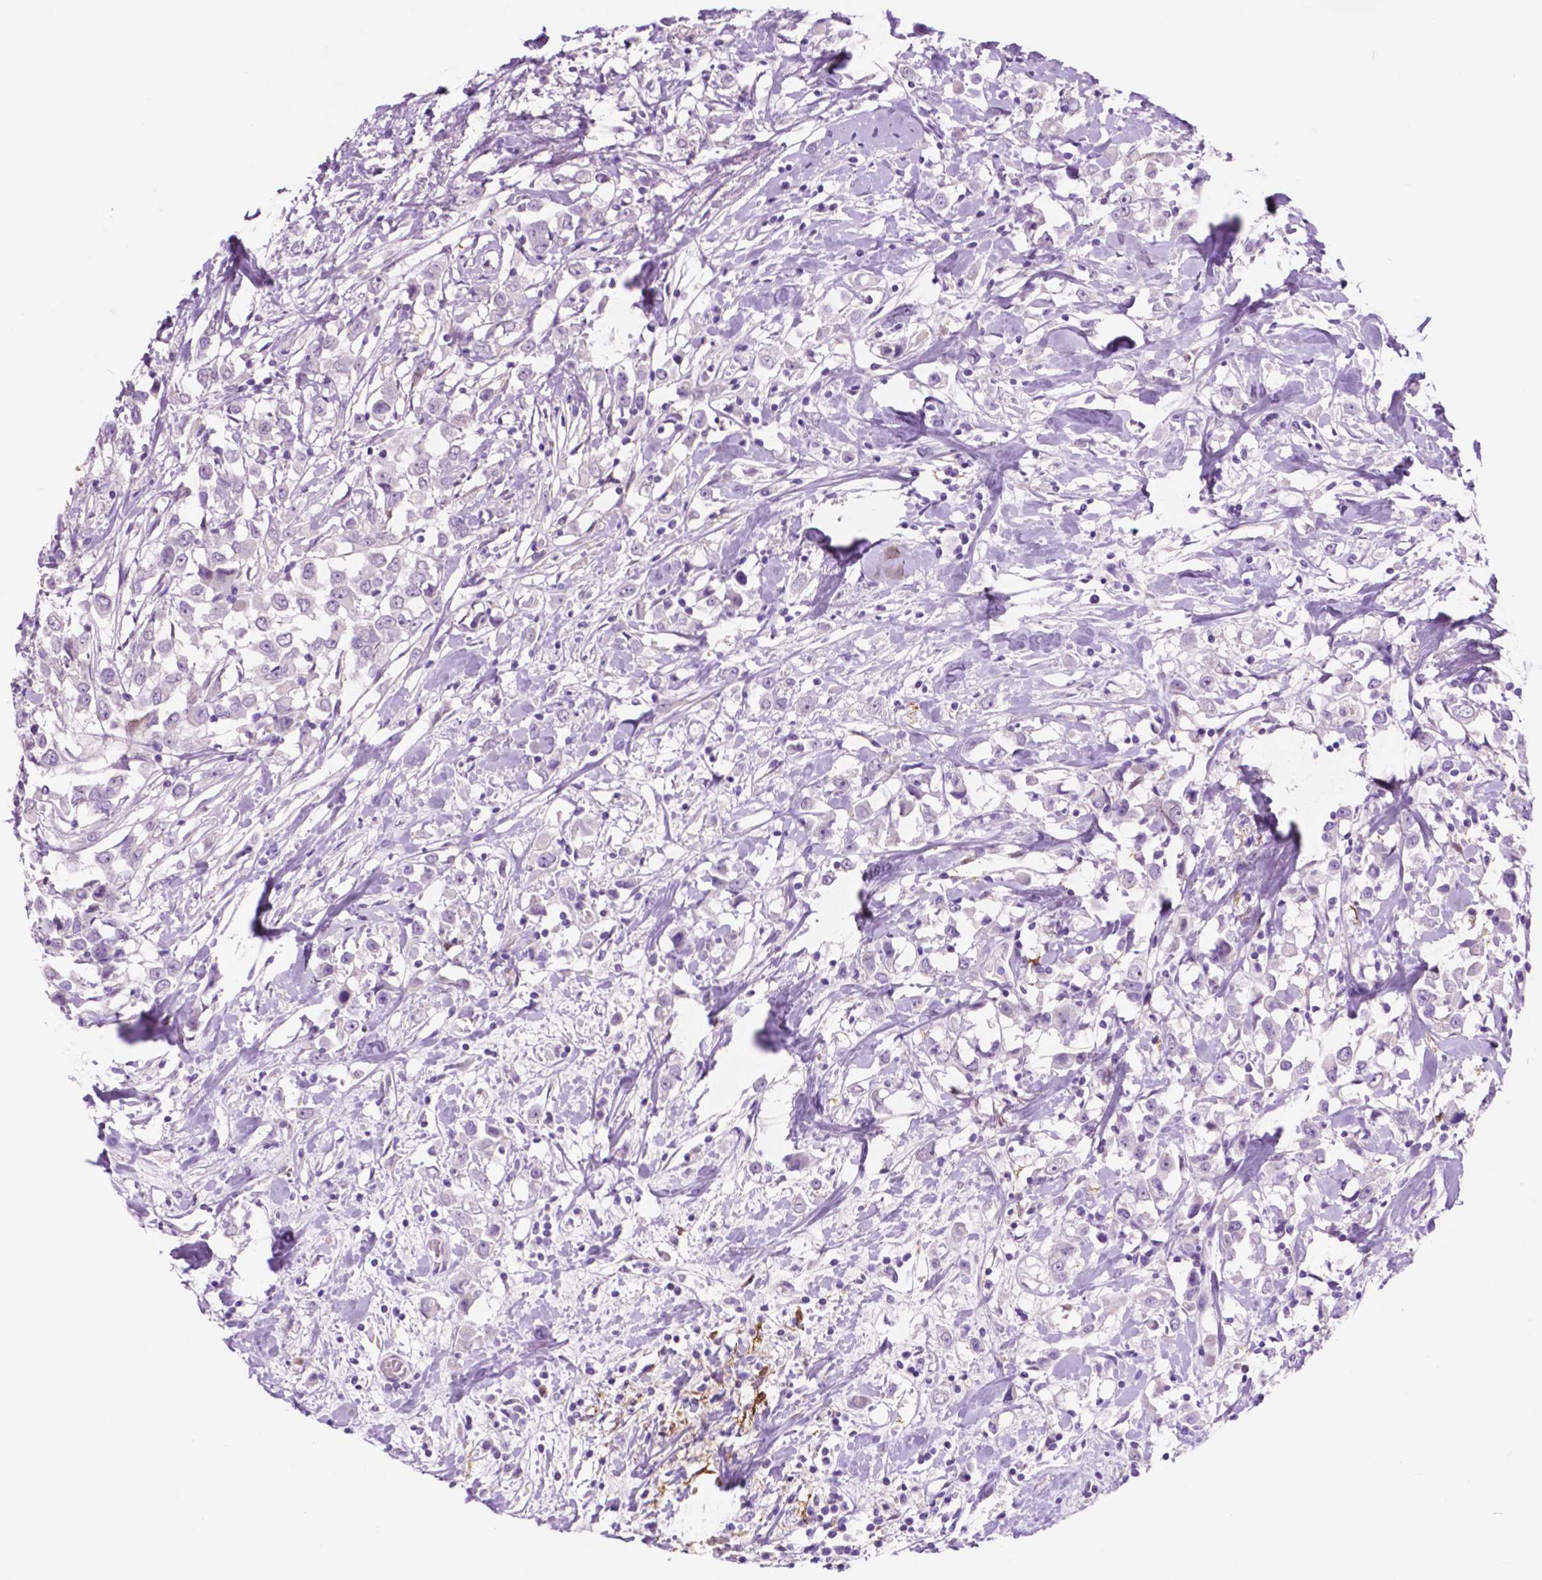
{"staining": {"intensity": "negative", "quantity": "none", "location": "none"}, "tissue": "breast cancer", "cell_type": "Tumor cells", "image_type": "cancer", "snomed": [{"axis": "morphology", "description": "Duct carcinoma"}, {"axis": "topography", "description": "Breast"}], "caption": "Tumor cells are negative for brown protein staining in invasive ductal carcinoma (breast).", "gene": "IDO1", "patient": {"sex": "female", "age": 61}}